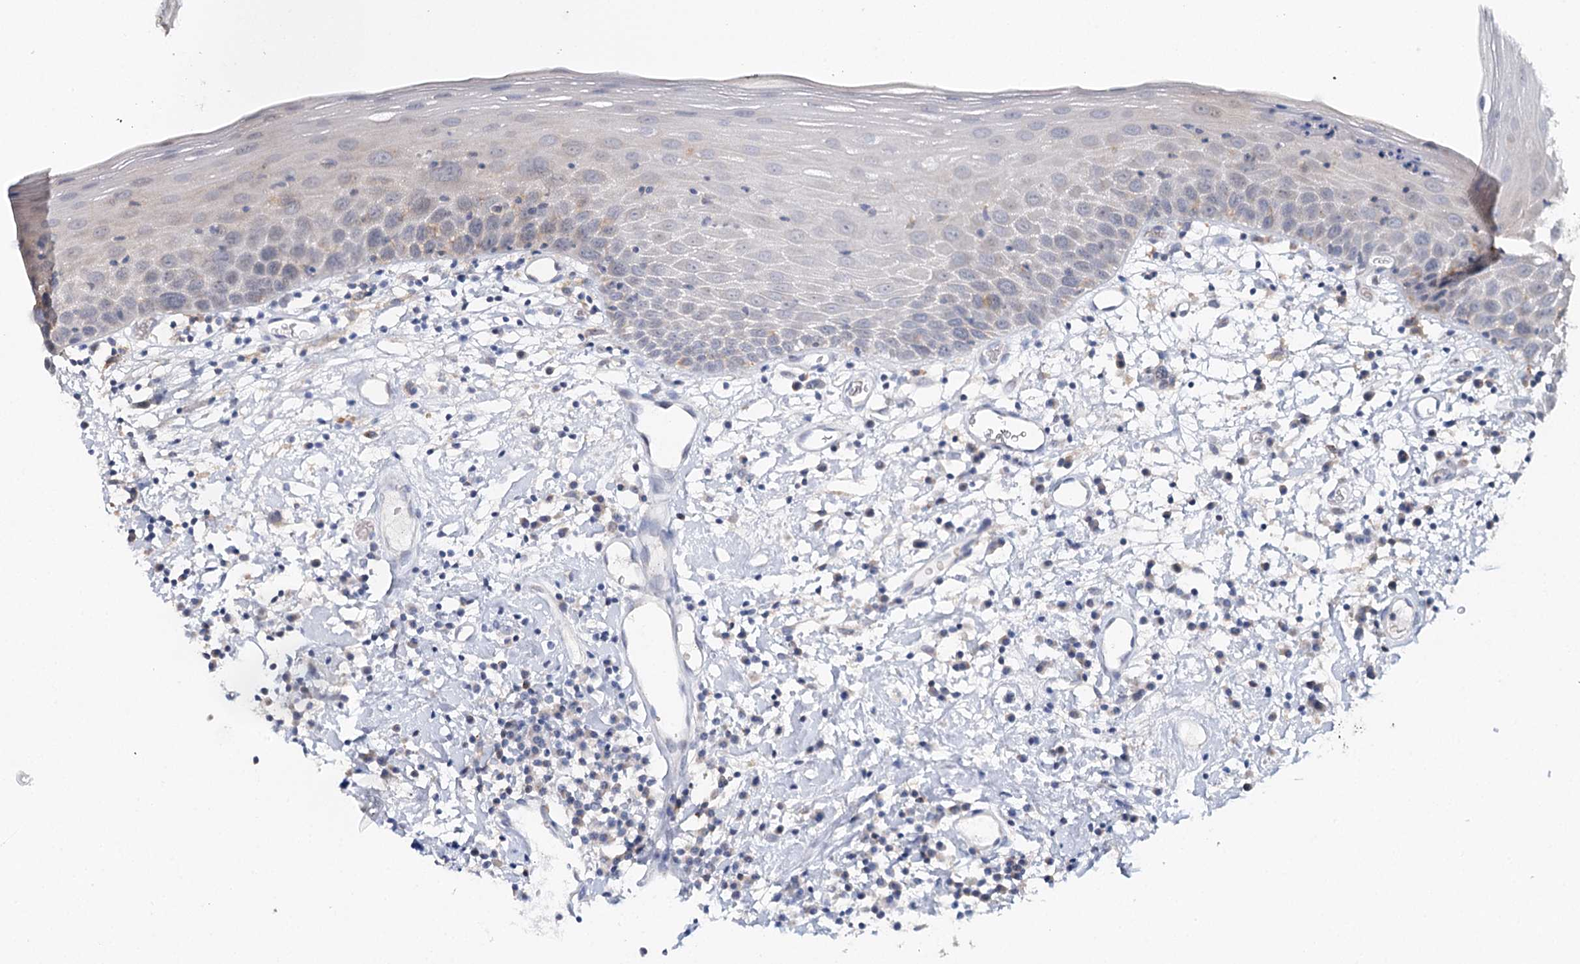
{"staining": {"intensity": "negative", "quantity": "none", "location": "none"}, "tissue": "oral mucosa", "cell_type": "Squamous epithelial cells", "image_type": "normal", "snomed": [{"axis": "morphology", "description": "Normal tissue, NOS"}, {"axis": "topography", "description": "Oral tissue"}], "caption": "Immunohistochemistry micrograph of normal oral mucosa: human oral mucosa stained with DAB demonstrates no significant protein expression in squamous epithelial cells.", "gene": "DAPK1", "patient": {"sex": "male", "age": 74}}